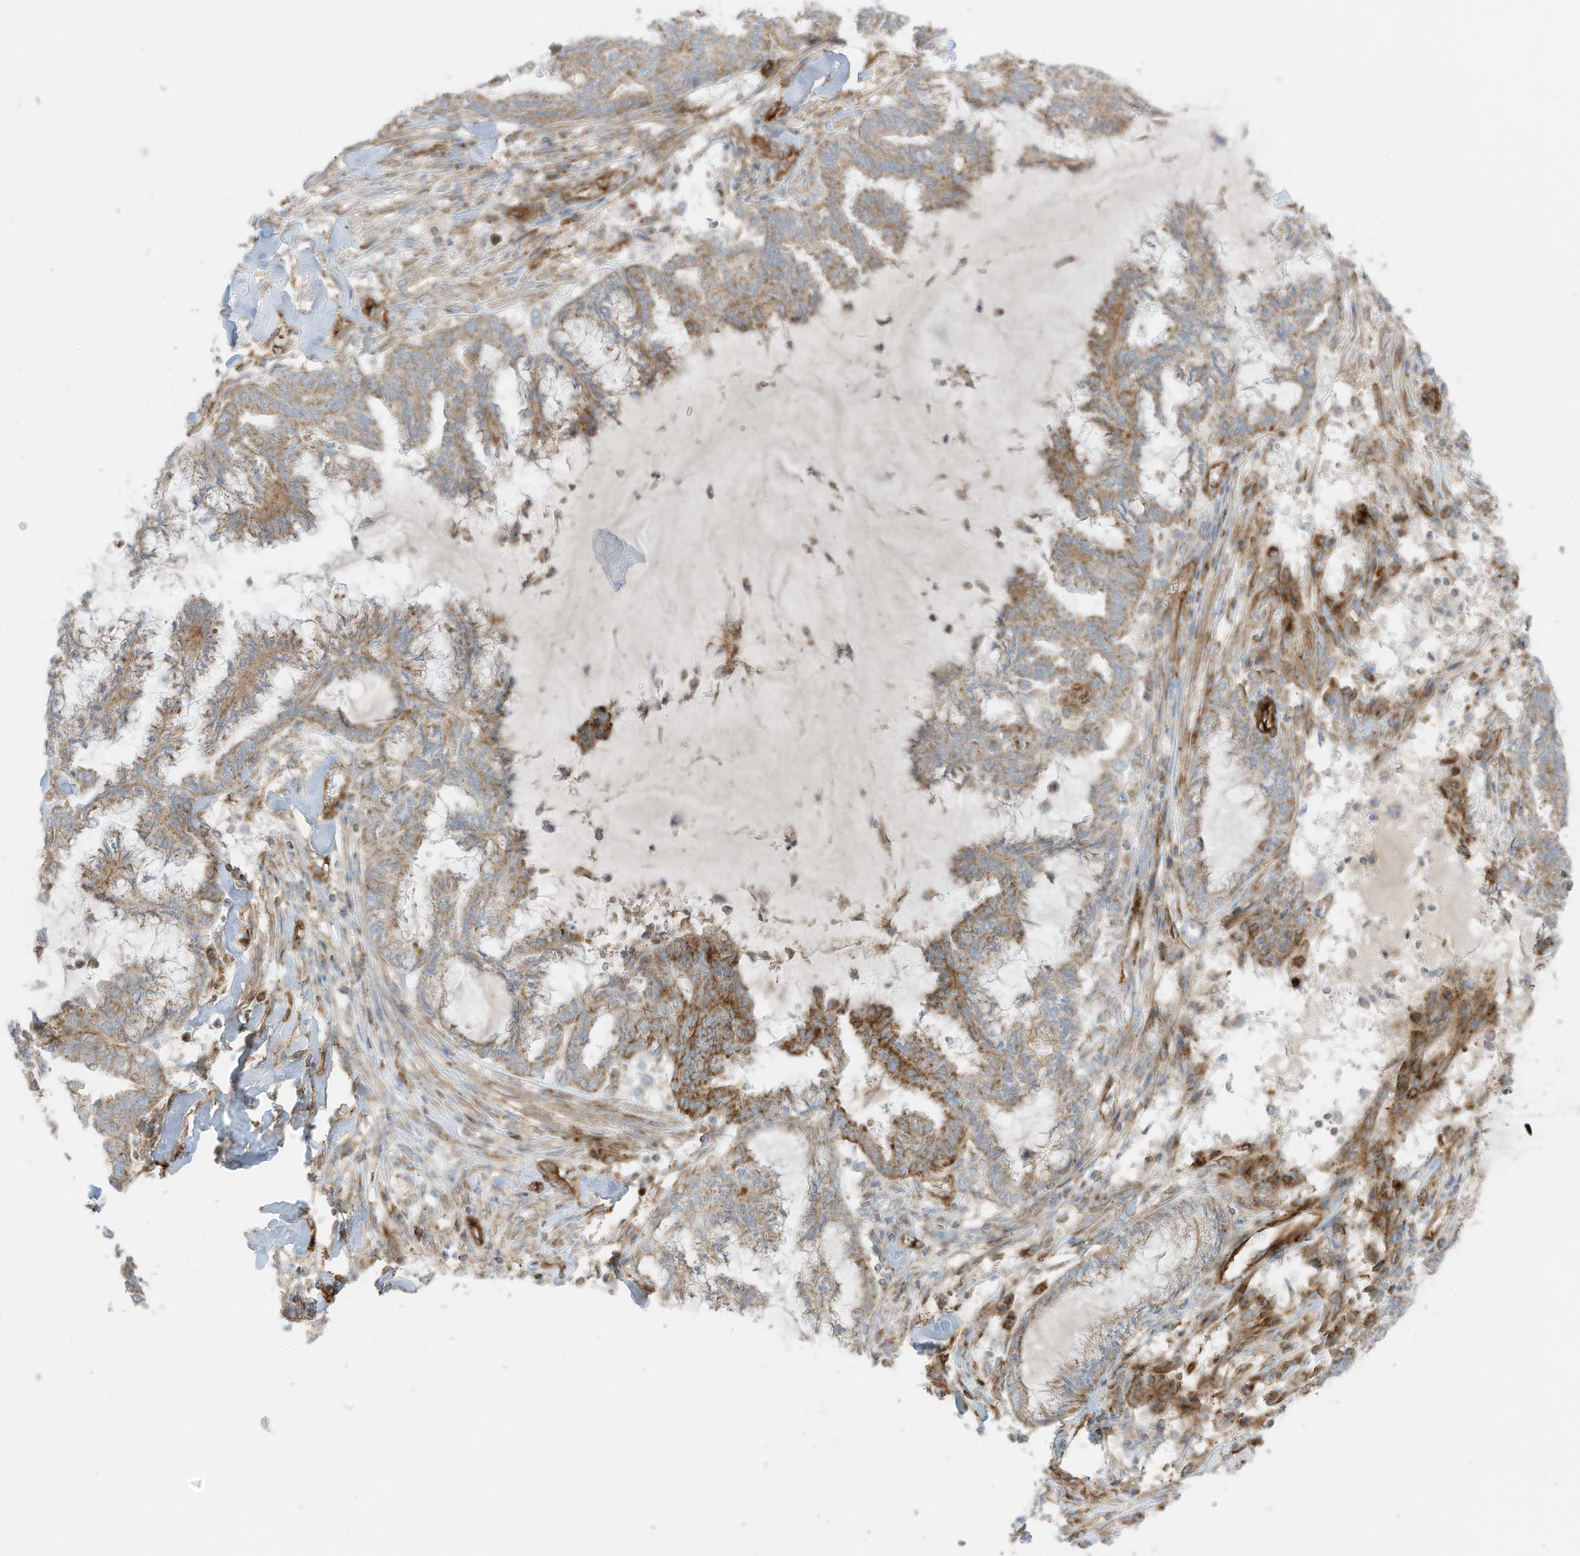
{"staining": {"intensity": "moderate", "quantity": "25%-75%", "location": "cytoplasmic/membranous"}, "tissue": "endometrial cancer", "cell_type": "Tumor cells", "image_type": "cancer", "snomed": [{"axis": "morphology", "description": "Adenocarcinoma, NOS"}, {"axis": "topography", "description": "Endometrium"}], "caption": "An immunohistochemistry (IHC) histopathology image of tumor tissue is shown. Protein staining in brown labels moderate cytoplasmic/membranous positivity in endometrial cancer within tumor cells.", "gene": "ABCB7", "patient": {"sex": "female", "age": 86}}